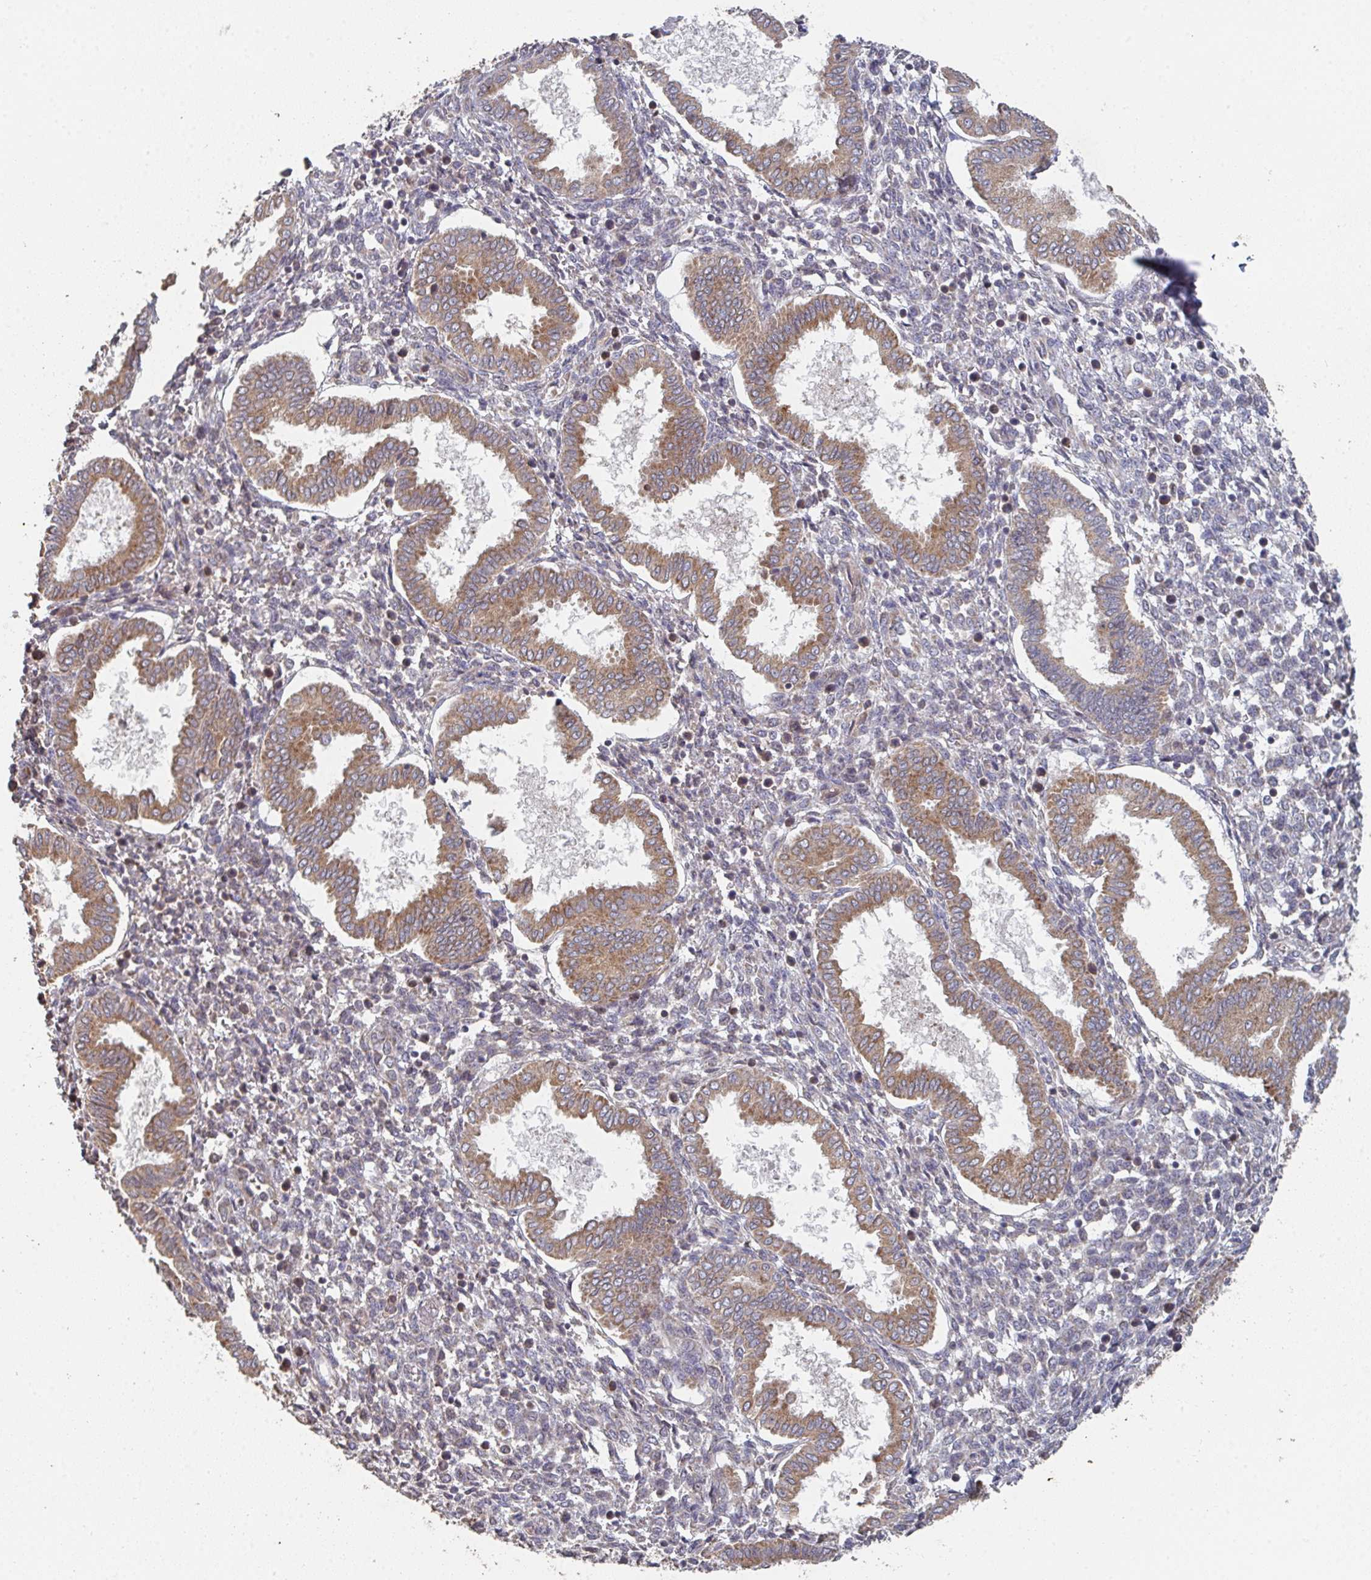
{"staining": {"intensity": "negative", "quantity": "none", "location": "none"}, "tissue": "endometrium", "cell_type": "Cells in endometrial stroma", "image_type": "normal", "snomed": [{"axis": "morphology", "description": "Normal tissue, NOS"}, {"axis": "topography", "description": "Endometrium"}], "caption": "This is an immunohistochemistry (IHC) image of benign human endometrium. There is no staining in cells in endometrial stroma.", "gene": "ELOVL1", "patient": {"sex": "female", "age": 24}}